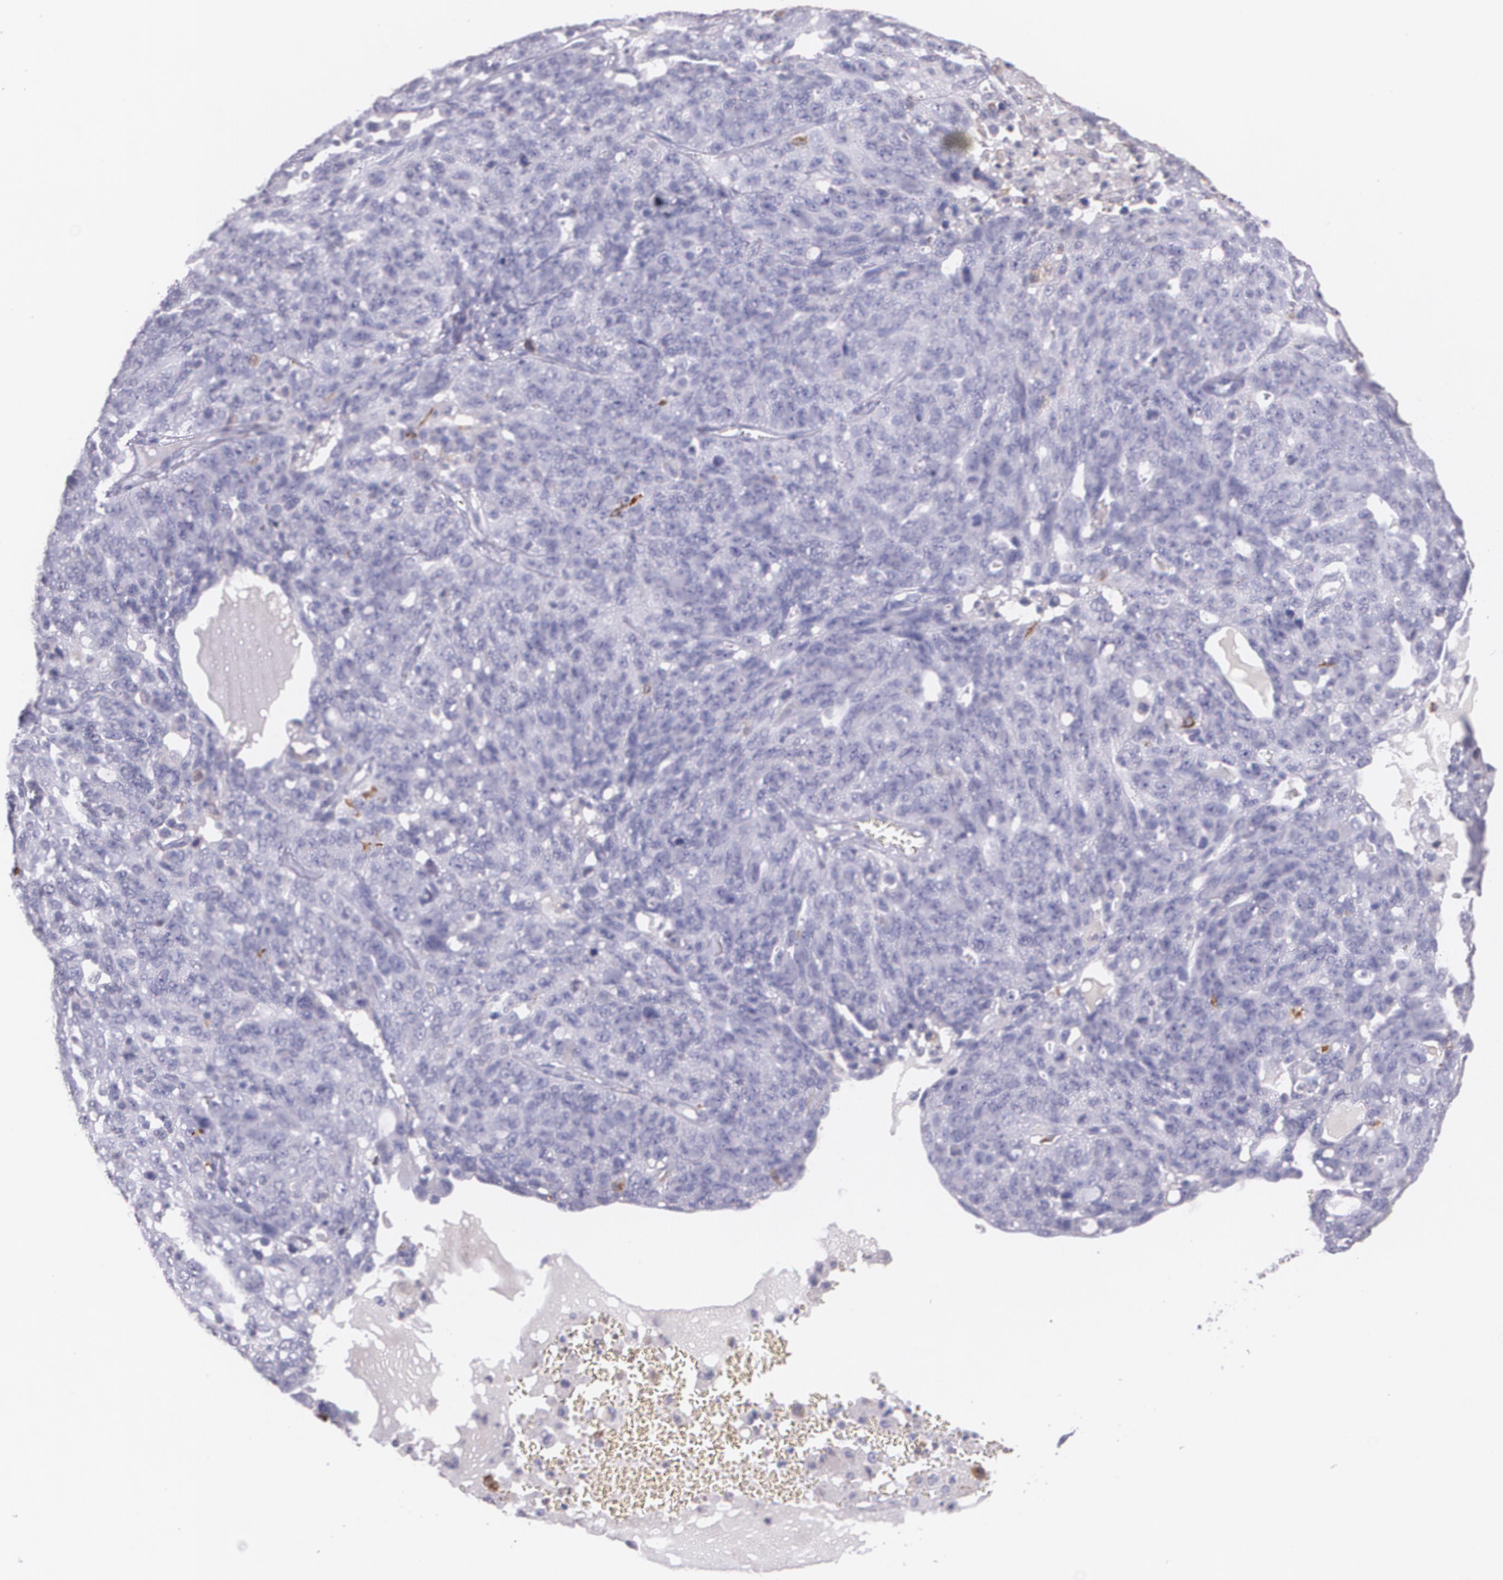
{"staining": {"intensity": "negative", "quantity": "none", "location": "none"}, "tissue": "ovarian cancer", "cell_type": "Tumor cells", "image_type": "cancer", "snomed": [{"axis": "morphology", "description": "Cystadenocarcinoma, serous, NOS"}, {"axis": "topography", "description": "Ovary"}], "caption": "High magnification brightfield microscopy of serous cystadenocarcinoma (ovarian) stained with DAB (3,3'-diaminobenzidine) (brown) and counterstained with hematoxylin (blue): tumor cells show no significant positivity. The staining was performed using DAB (3,3'-diaminobenzidine) to visualize the protein expression in brown, while the nuclei were stained in blue with hematoxylin (Magnification: 20x).", "gene": "RTN1", "patient": {"sex": "female", "age": 71}}